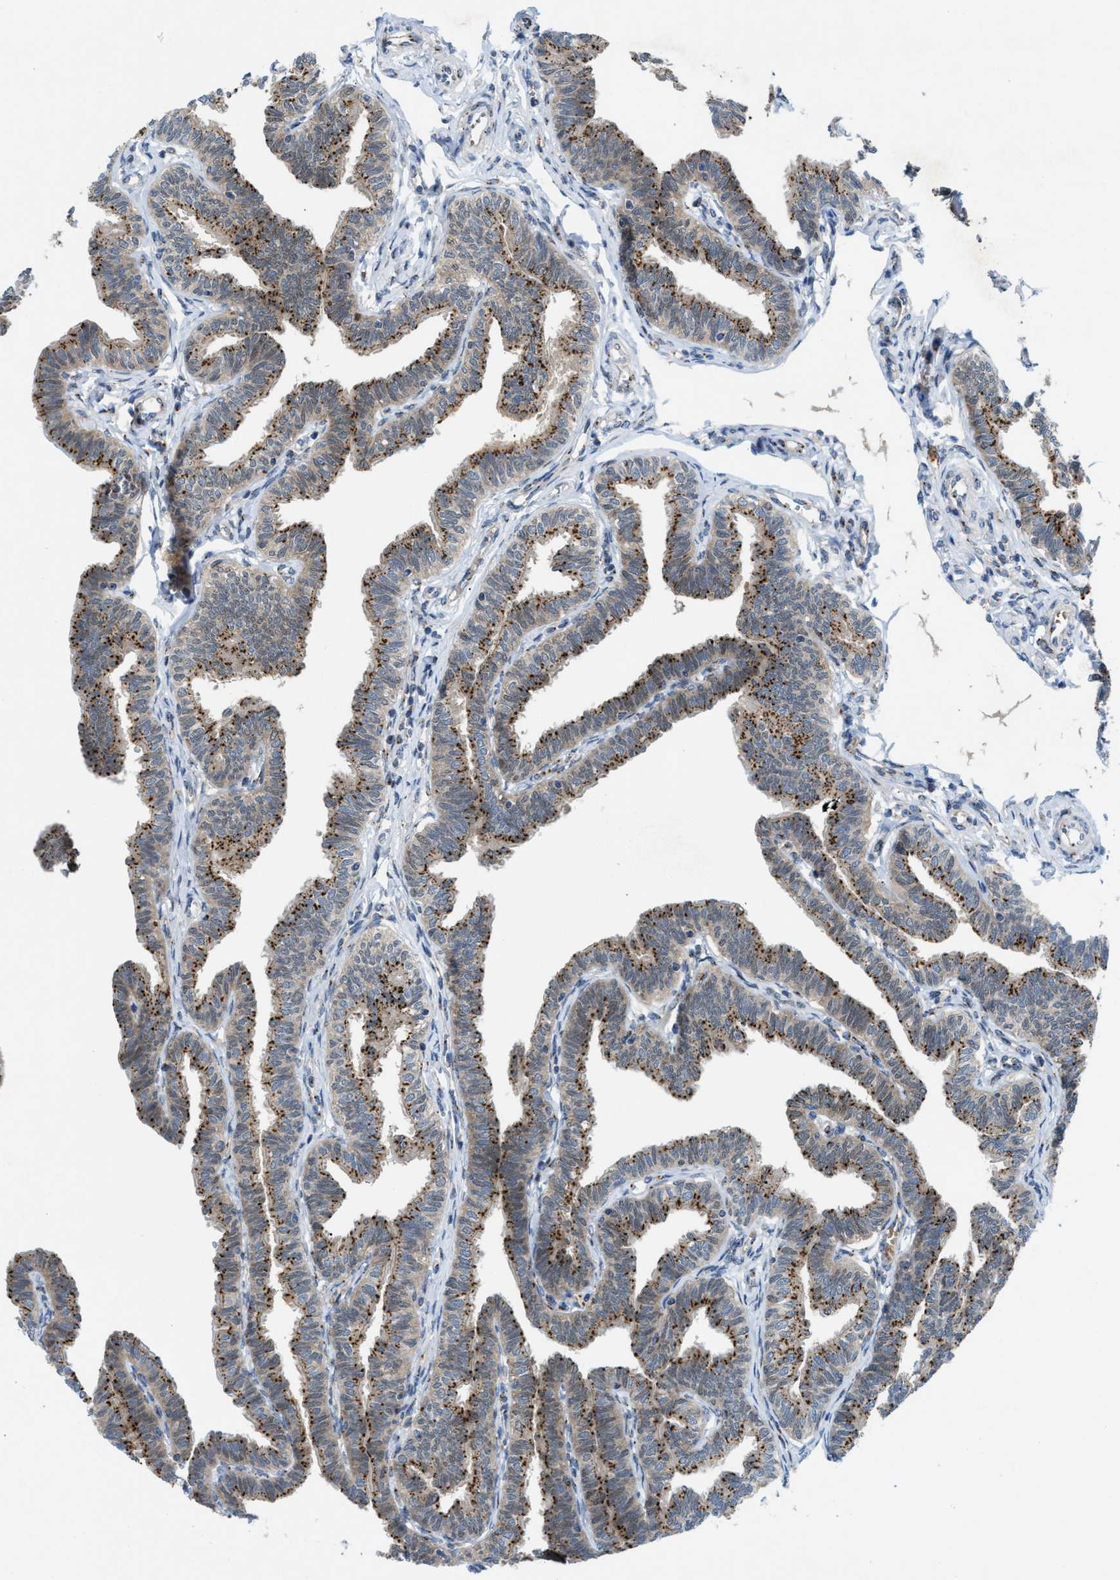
{"staining": {"intensity": "strong", "quantity": ">75%", "location": "cytoplasmic/membranous"}, "tissue": "fallopian tube", "cell_type": "Glandular cells", "image_type": "normal", "snomed": [{"axis": "morphology", "description": "Normal tissue, NOS"}, {"axis": "topography", "description": "Fallopian tube"}, {"axis": "topography", "description": "Ovary"}], "caption": "An image of human fallopian tube stained for a protein shows strong cytoplasmic/membranous brown staining in glandular cells. (DAB (3,3'-diaminobenzidine) = brown stain, brightfield microscopy at high magnification).", "gene": "SLC38A10", "patient": {"sex": "female", "age": 23}}